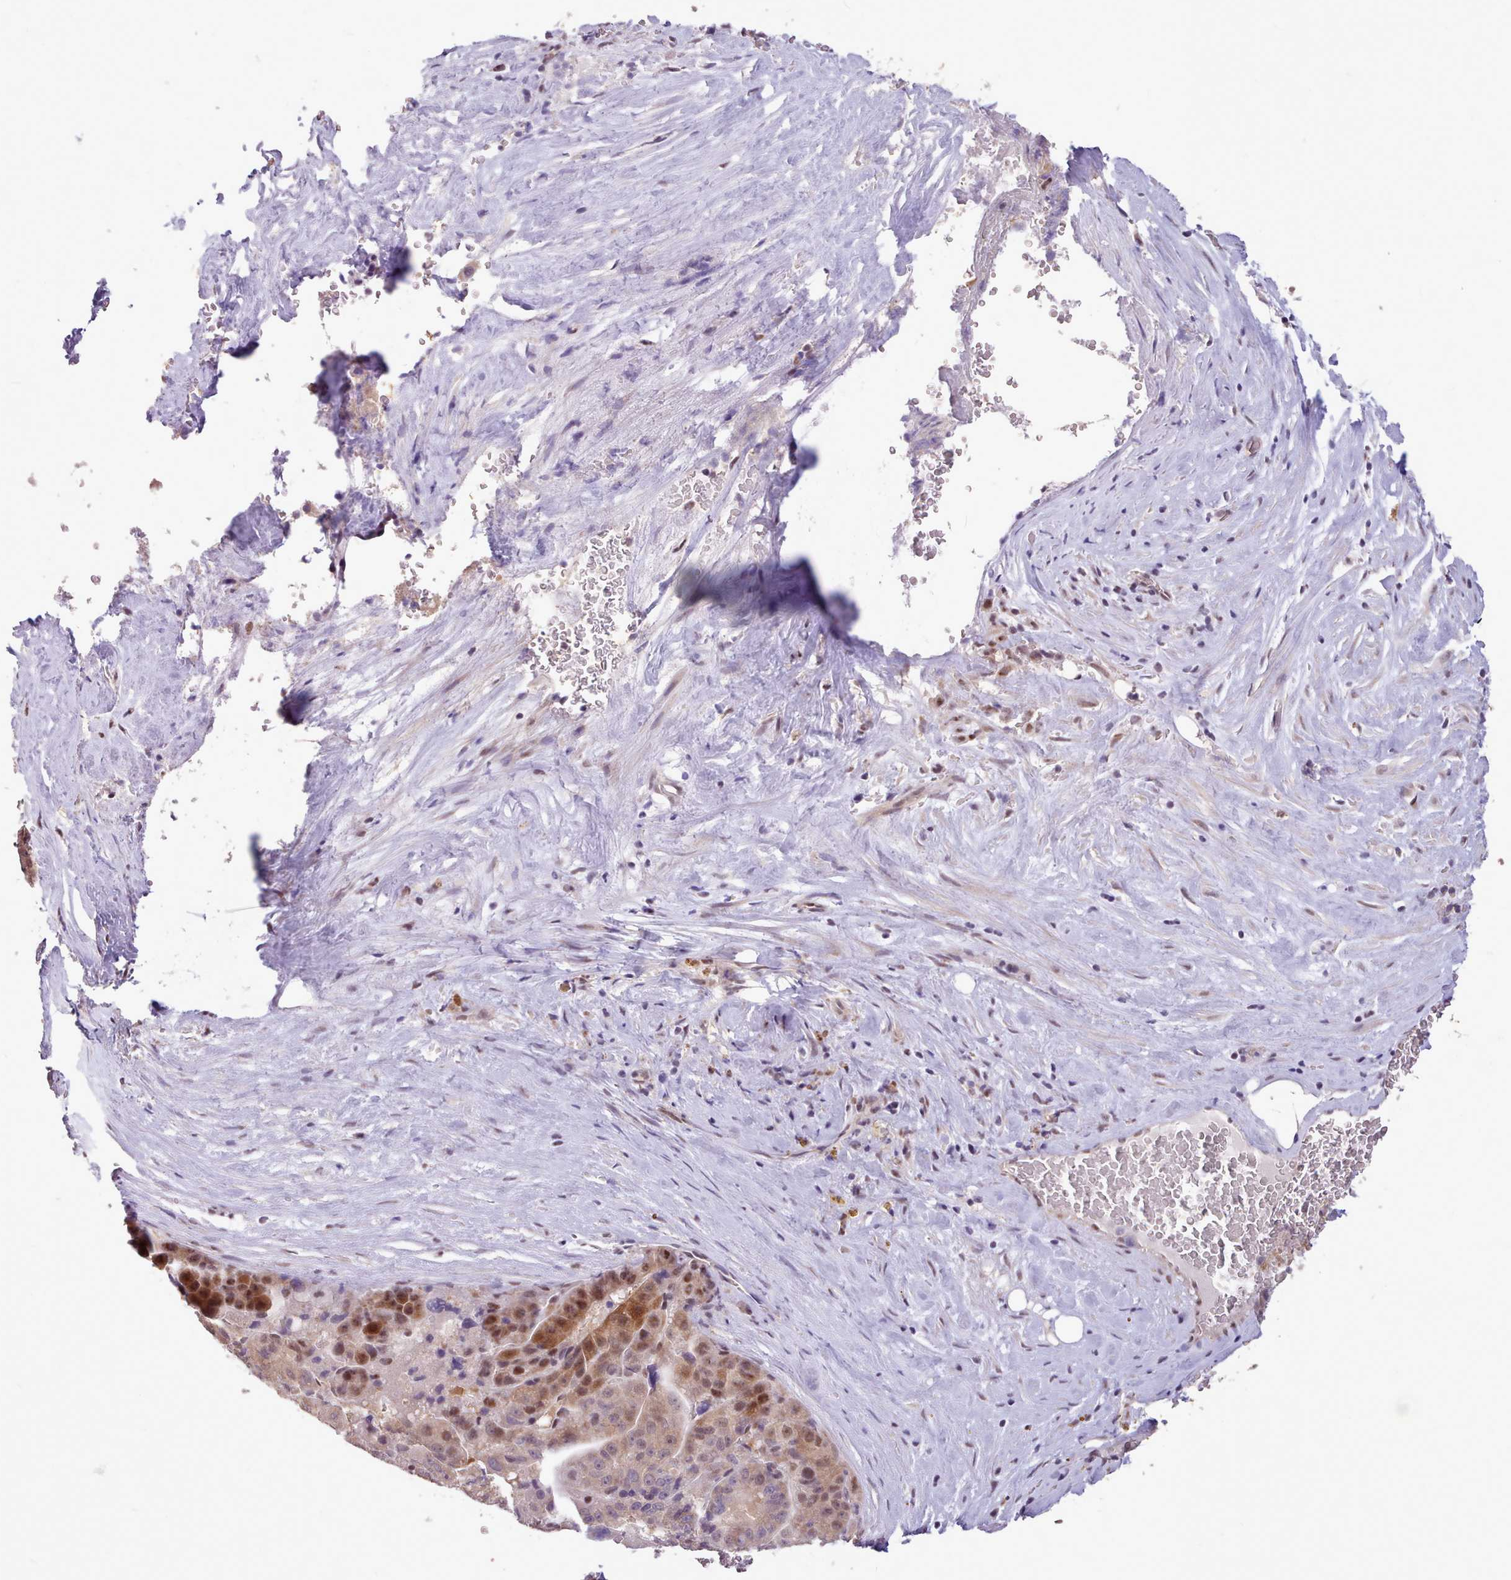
{"staining": {"intensity": "moderate", "quantity": "25%-75%", "location": "cytoplasmic/membranous,nuclear"}, "tissue": "liver cancer", "cell_type": "Tumor cells", "image_type": "cancer", "snomed": [{"axis": "morphology", "description": "Carcinoma, Hepatocellular, NOS"}, {"axis": "topography", "description": "Liver"}], "caption": "Immunohistochemical staining of hepatocellular carcinoma (liver) shows medium levels of moderate cytoplasmic/membranous and nuclear protein positivity in about 25%-75% of tumor cells. Immunohistochemistry (ihc) stains the protein in brown and the nuclei are stained blue.", "gene": "ZNF607", "patient": {"sex": "male", "age": 76}}